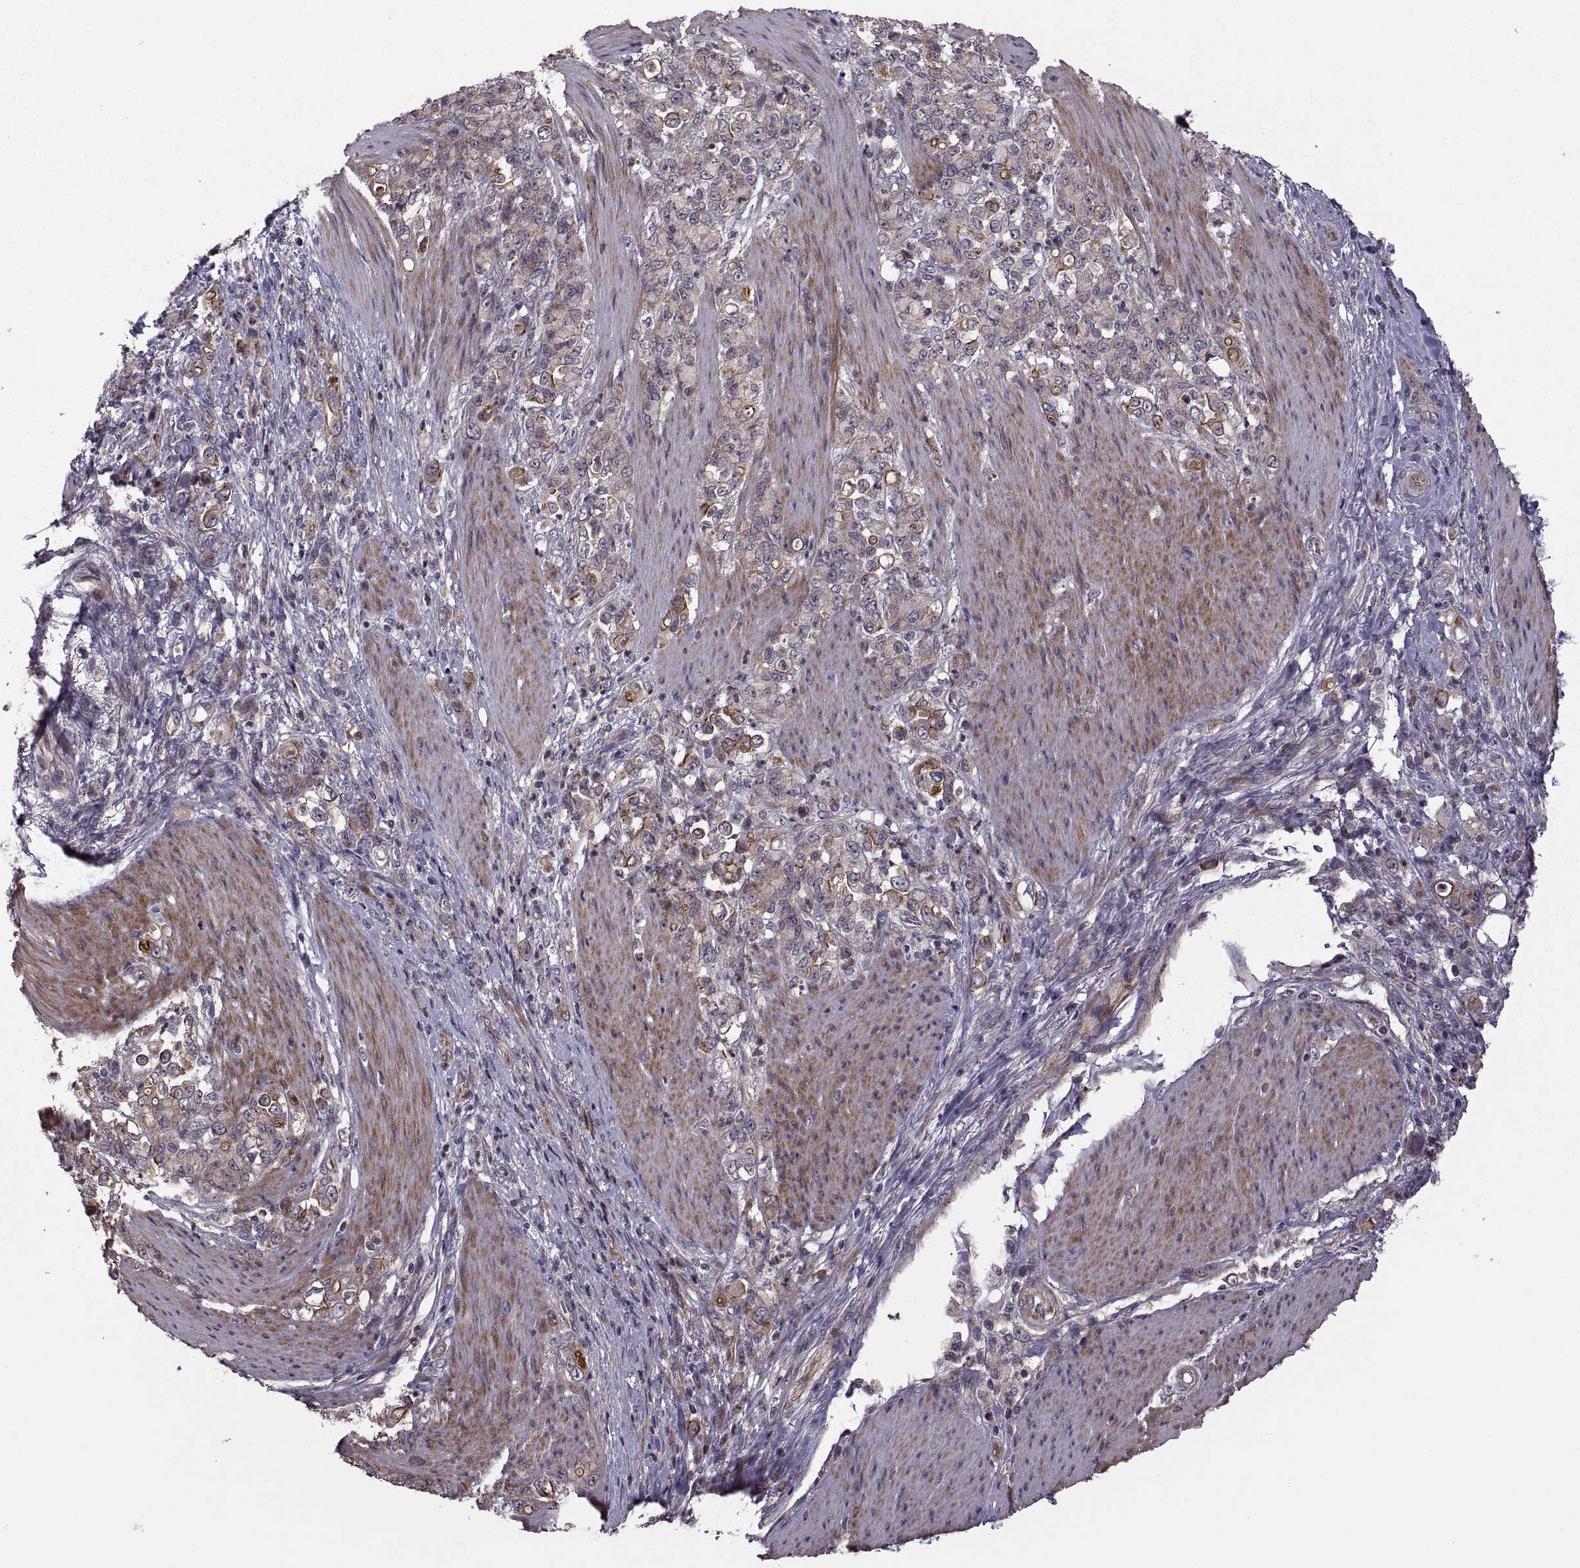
{"staining": {"intensity": "moderate", "quantity": "25%-75%", "location": "cytoplasmic/membranous"}, "tissue": "stomach cancer", "cell_type": "Tumor cells", "image_type": "cancer", "snomed": [{"axis": "morphology", "description": "Adenocarcinoma, NOS"}, {"axis": "topography", "description": "Stomach"}], "caption": "Immunohistochemical staining of stomach cancer exhibits moderate cytoplasmic/membranous protein staining in about 25%-75% of tumor cells. Nuclei are stained in blue.", "gene": "PMM2", "patient": {"sex": "female", "age": 79}}